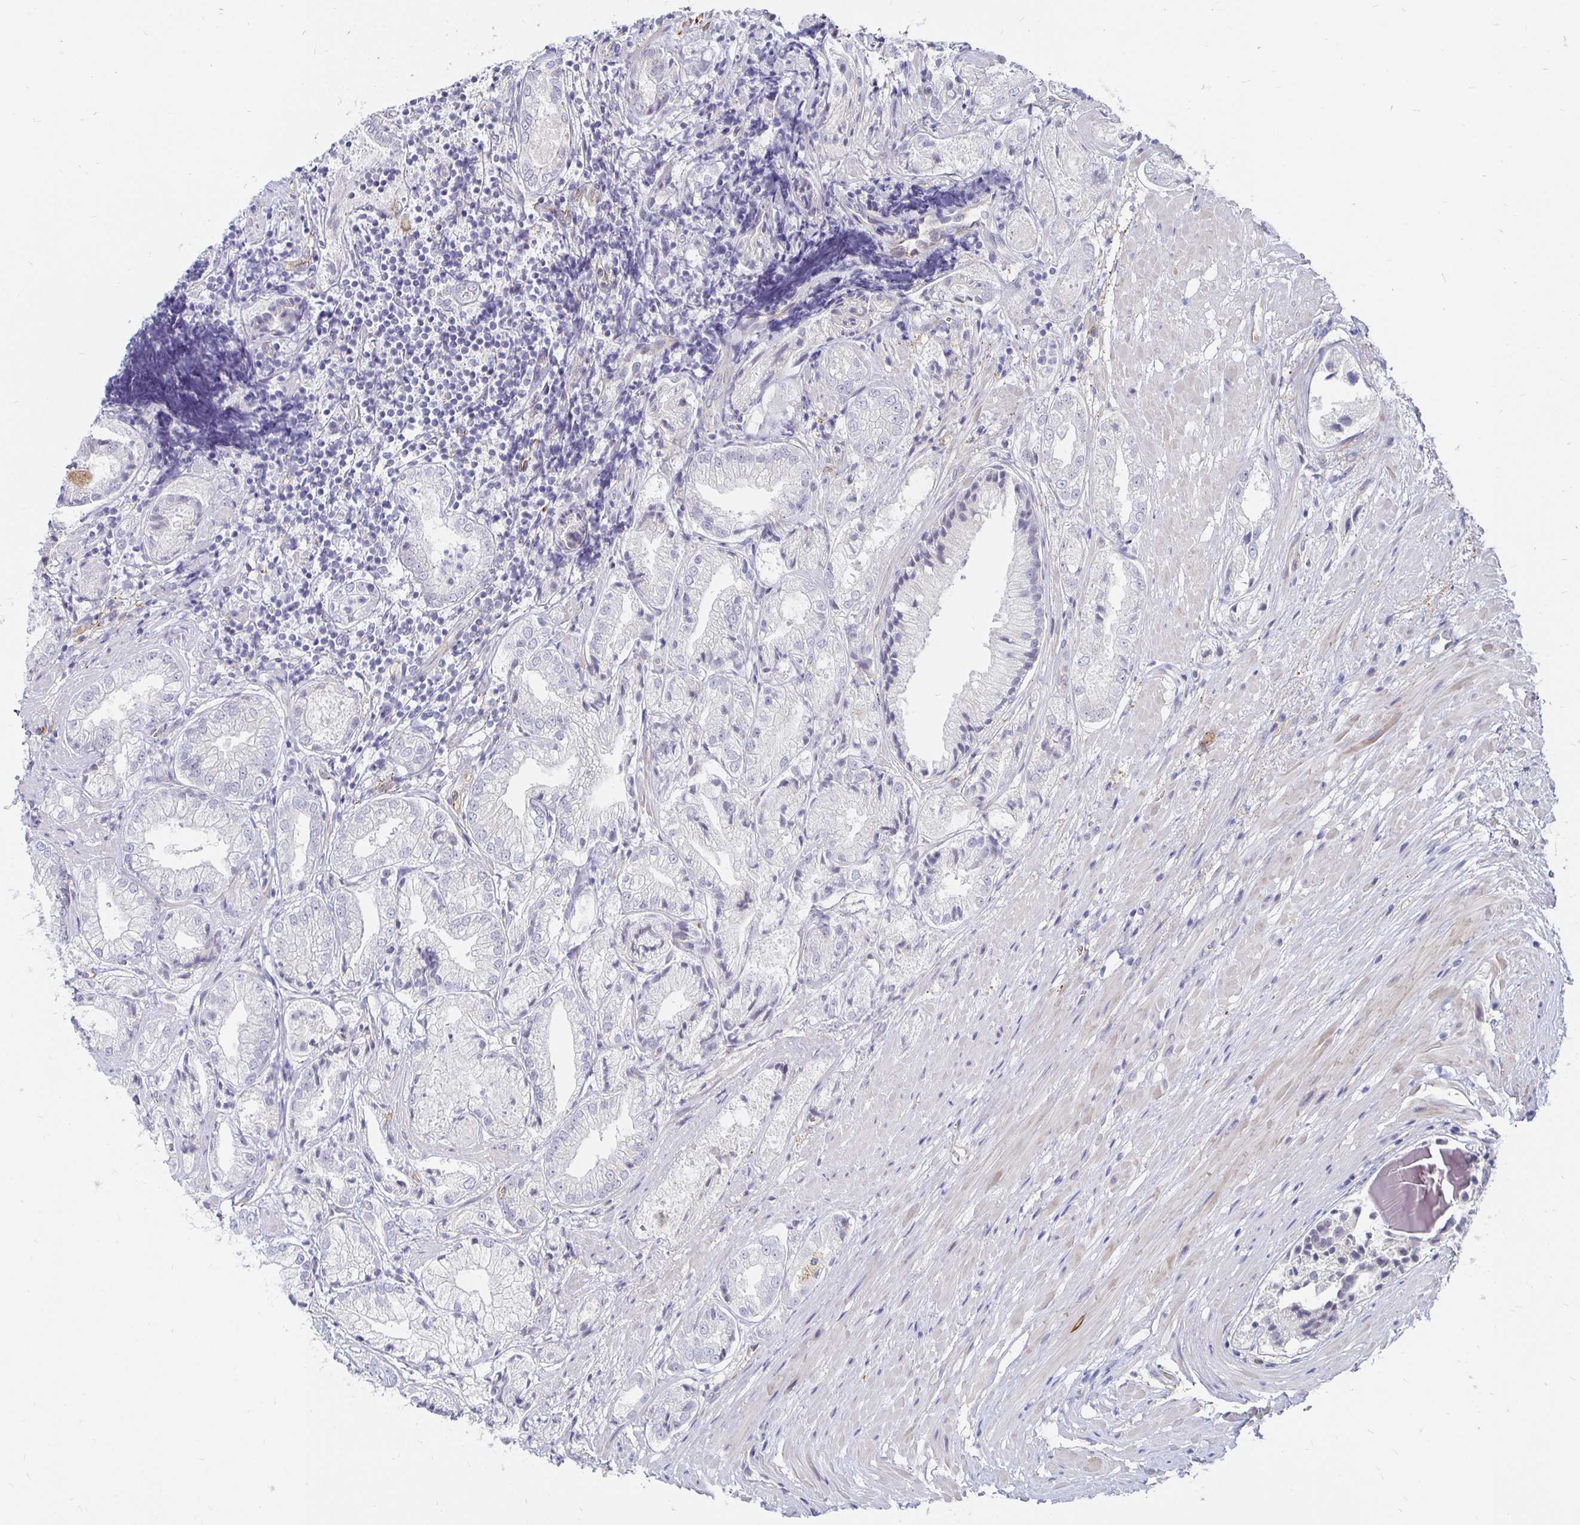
{"staining": {"intensity": "negative", "quantity": "none", "location": "none"}, "tissue": "prostate cancer", "cell_type": "Tumor cells", "image_type": "cancer", "snomed": [{"axis": "morphology", "description": "Adenocarcinoma, High grade"}, {"axis": "topography", "description": "Prostate"}], "caption": "The immunohistochemistry micrograph has no significant staining in tumor cells of prostate cancer (adenocarcinoma (high-grade)) tissue.", "gene": "CCDC85A", "patient": {"sex": "male", "age": 61}}